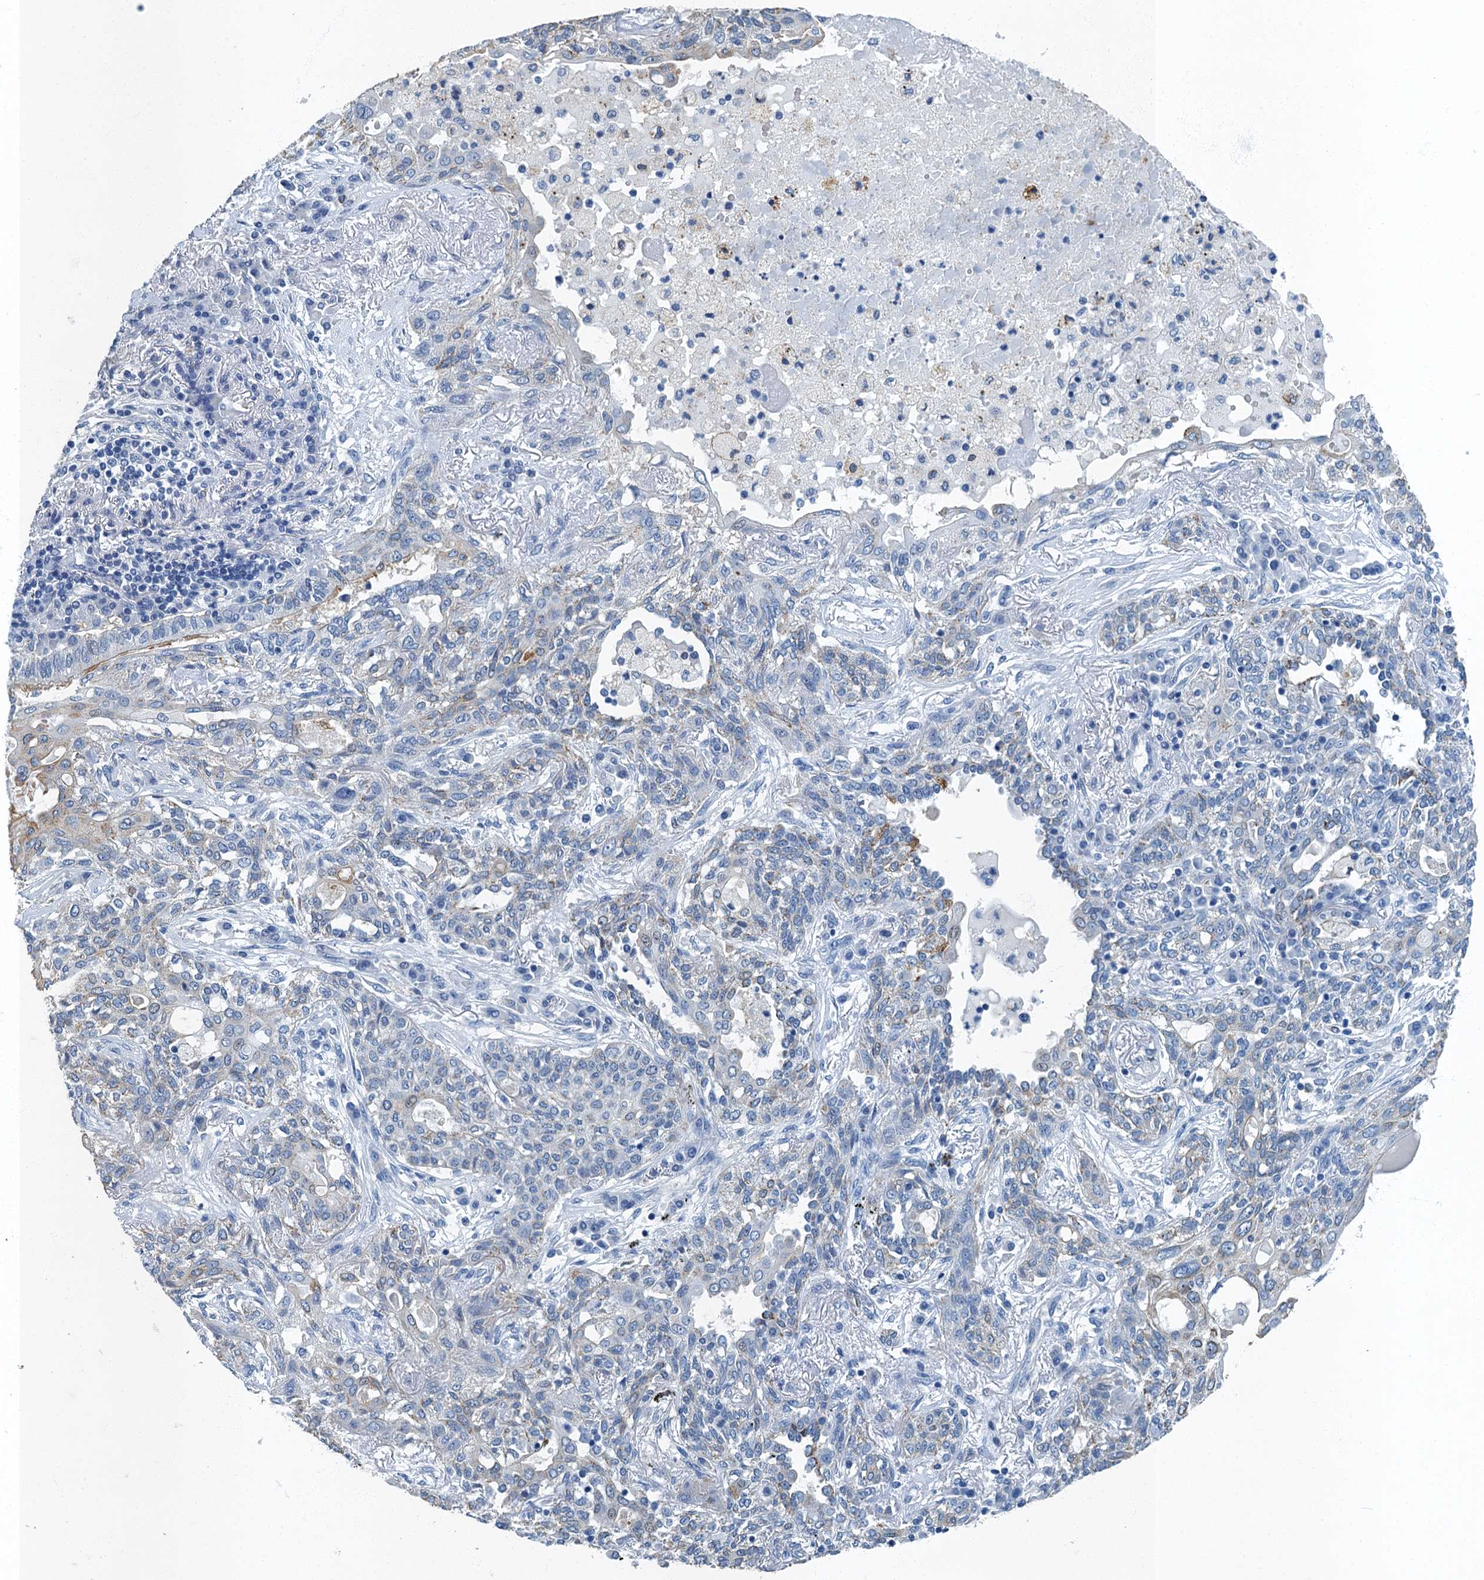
{"staining": {"intensity": "negative", "quantity": "none", "location": "none"}, "tissue": "lung cancer", "cell_type": "Tumor cells", "image_type": "cancer", "snomed": [{"axis": "morphology", "description": "Squamous cell carcinoma, NOS"}, {"axis": "topography", "description": "Lung"}], "caption": "A high-resolution photomicrograph shows immunohistochemistry (IHC) staining of lung squamous cell carcinoma, which displays no significant expression in tumor cells.", "gene": "GADL1", "patient": {"sex": "female", "age": 70}}